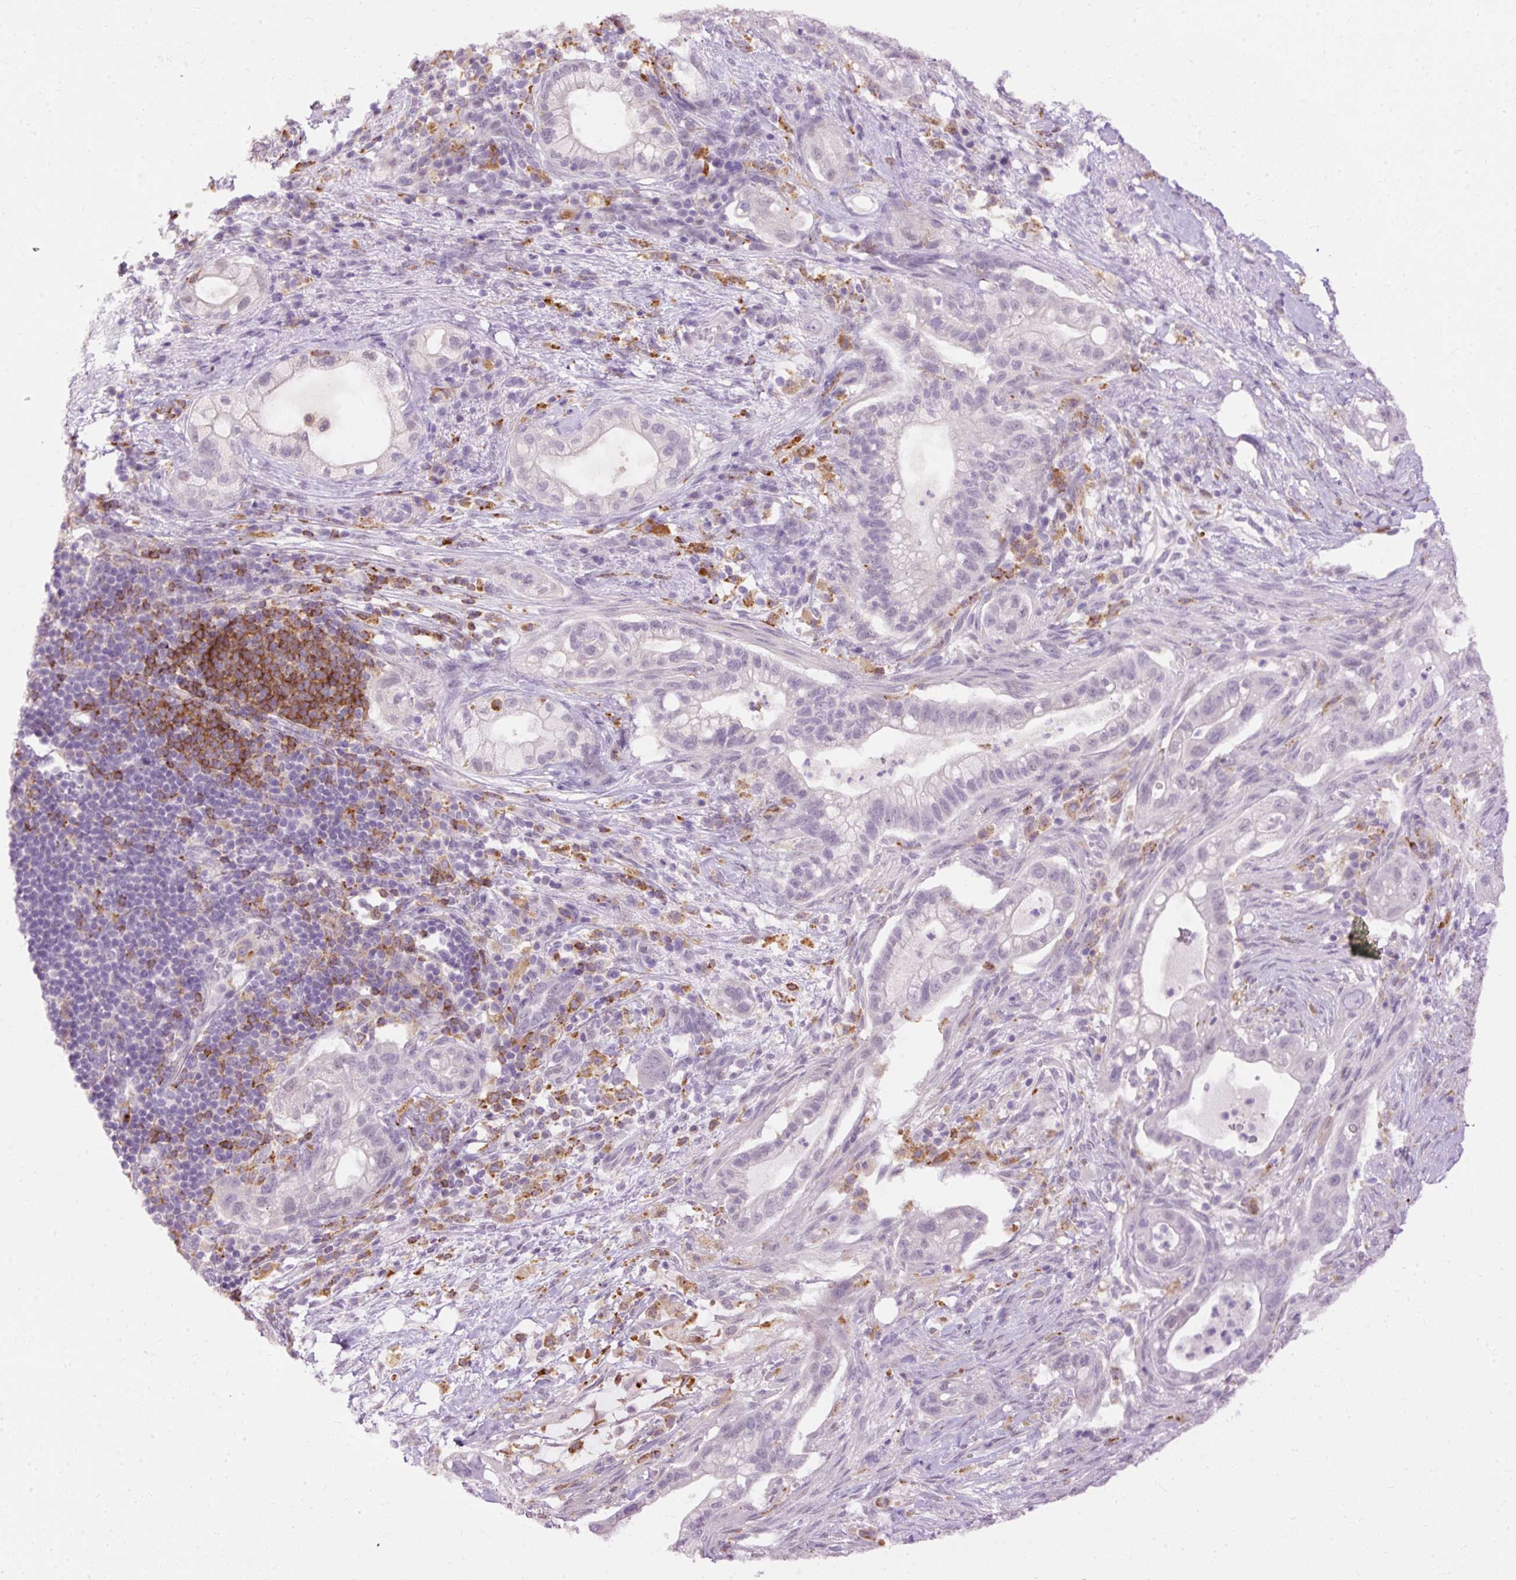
{"staining": {"intensity": "negative", "quantity": "none", "location": "none"}, "tissue": "pancreatic cancer", "cell_type": "Tumor cells", "image_type": "cancer", "snomed": [{"axis": "morphology", "description": "Adenocarcinoma, NOS"}, {"axis": "topography", "description": "Pancreas"}], "caption": "There is no significant positivity in tumor cells of pancreatic cancer (adenocarcinoma). (Brightfield microscopy of DAB (3,3'-diaminobenzidine) IHC at high magnification).", "gene": "LY86", "patient": {"sex": "male", "age": 44}}